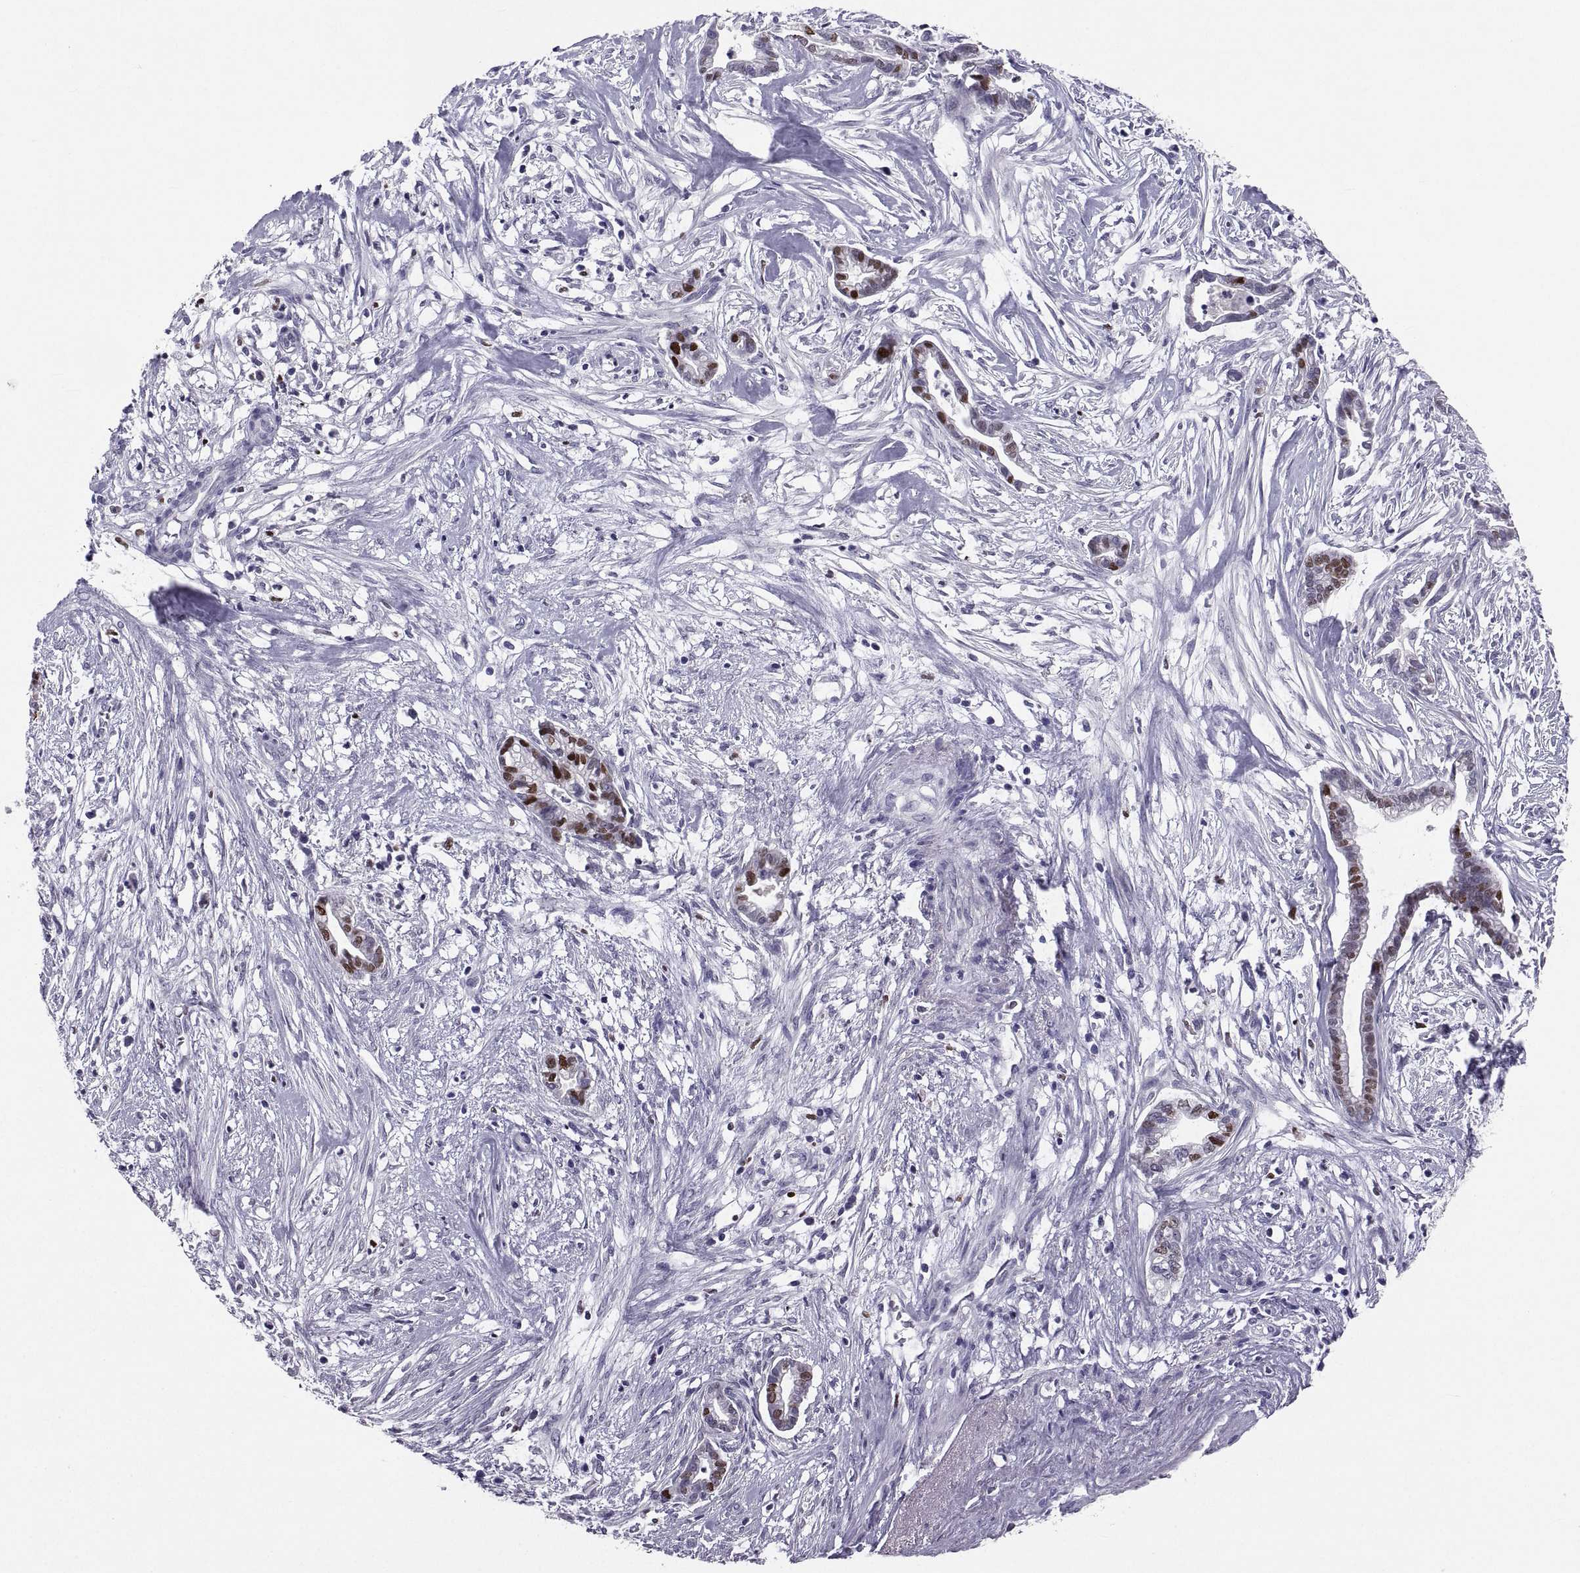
{"staining": {"intensity": "strong", "quantity": "<25%", "location": "nuclear"}, "tissue": "cervical cancer", "cell_type": "Tumor cells", "image_type": "cancer", "snomed": [{"axis": "morphology", "description": "Adenocarcinoma, NOS"}, {"axis": "topography", "description": "Cervix"}], "caption": "Human cervical cancer stained with a brown dye exhibits strong nuclear positive positivity in approximately <25% of tumor cells.", "gene": "SOX21", "patient": {"sex": "female", "age": 62}}